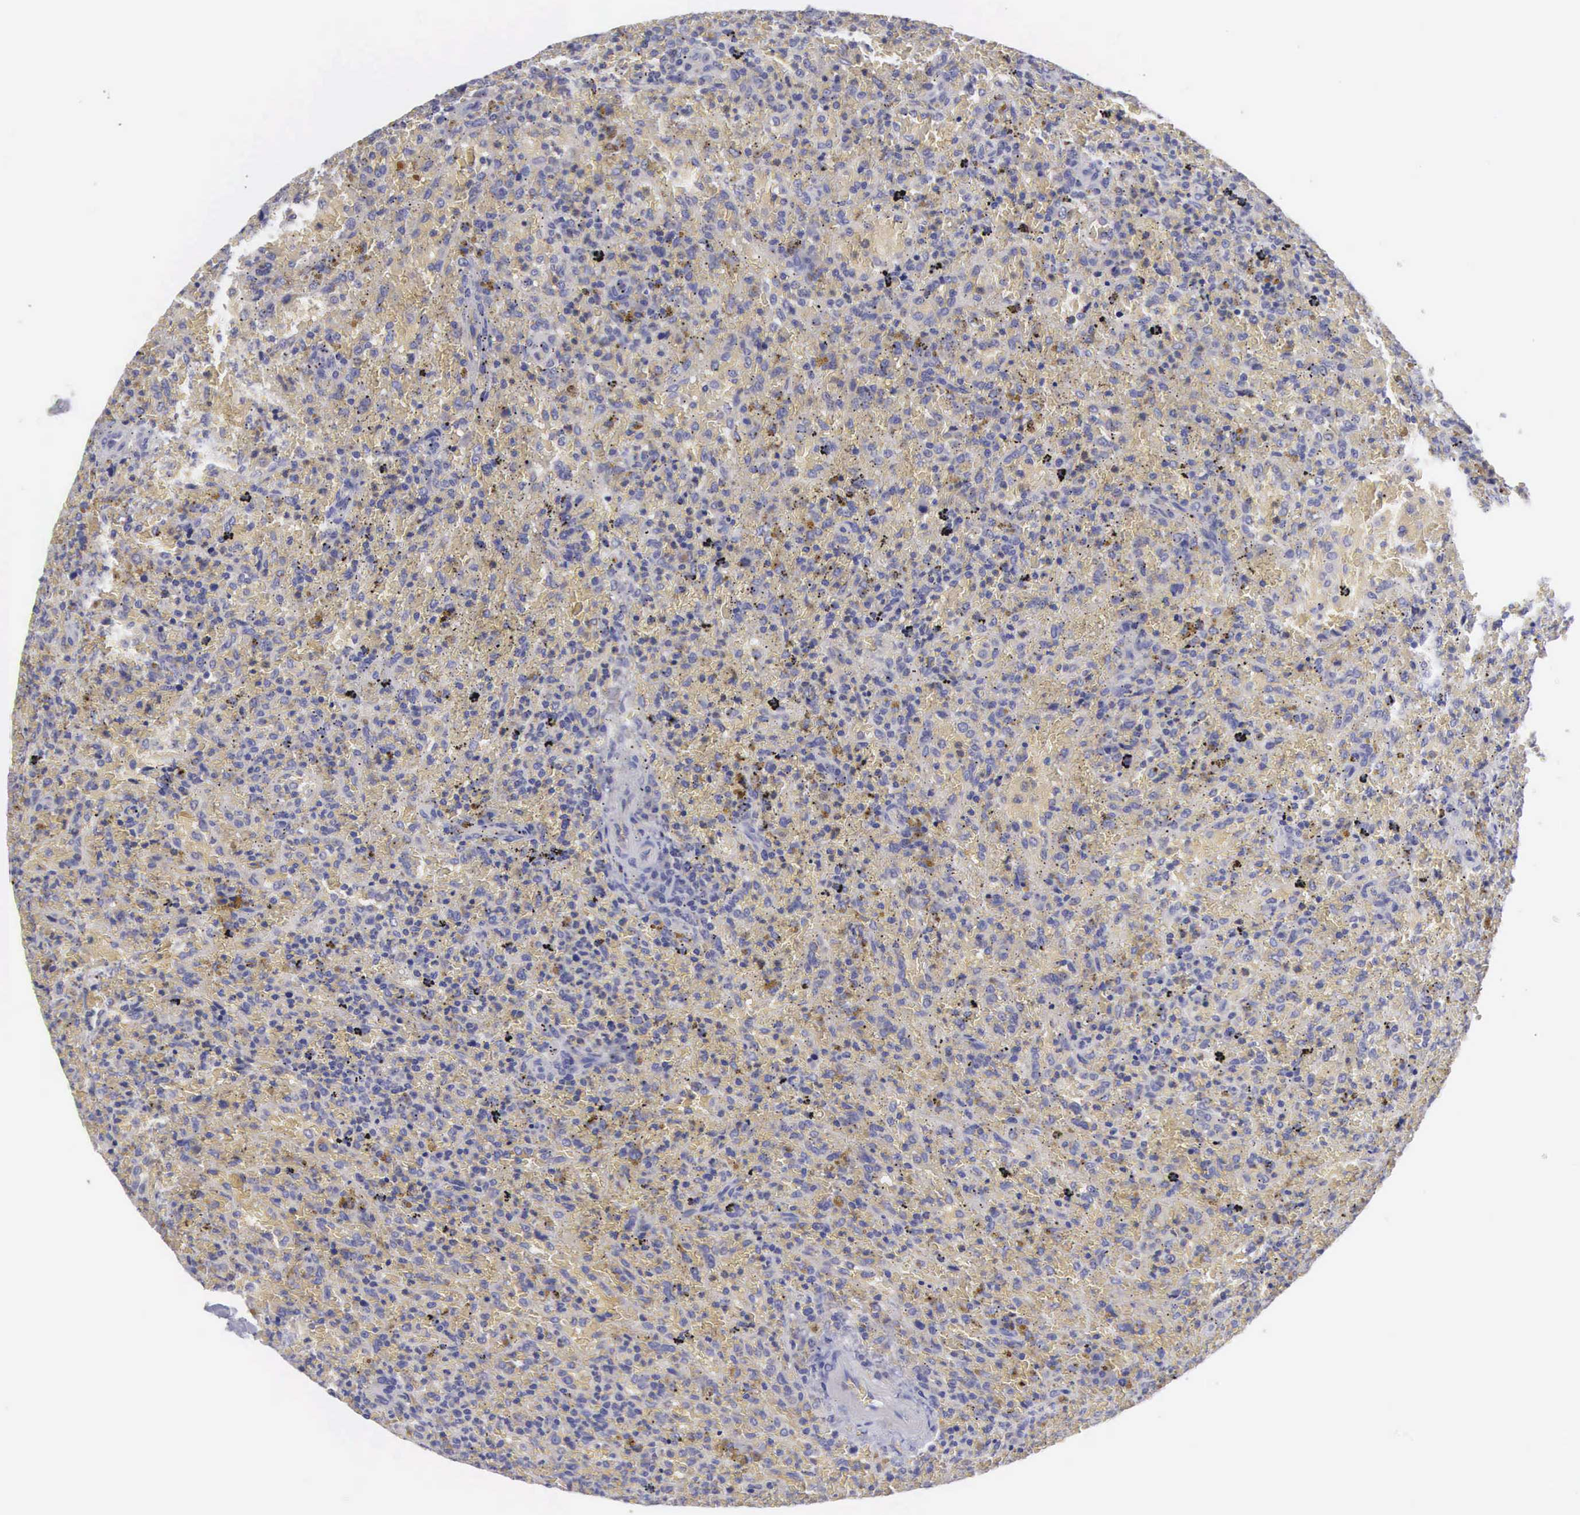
{"staining": {"intensity": "weak", "quantity": "<25%", "location": "cytoplasmic/membranous"}, "tissue": "lymphoma", "cell_type": "Tumor cells", "image_type": "cancer", "snomed": [{"axis": "morphology", "description": "Malignant lymphoma, non-Hodgkin's type, High grade"}, {"axis": "topography", "description": "Spleen"}, {"axis": "topography", "description": "Lymph node"}], "caption": "Immunohistochemistry of human lymphoma shows no expression in tumor cells.", "gene": "SLITRK4", "patient": {"sex": "female", "age": 70}}